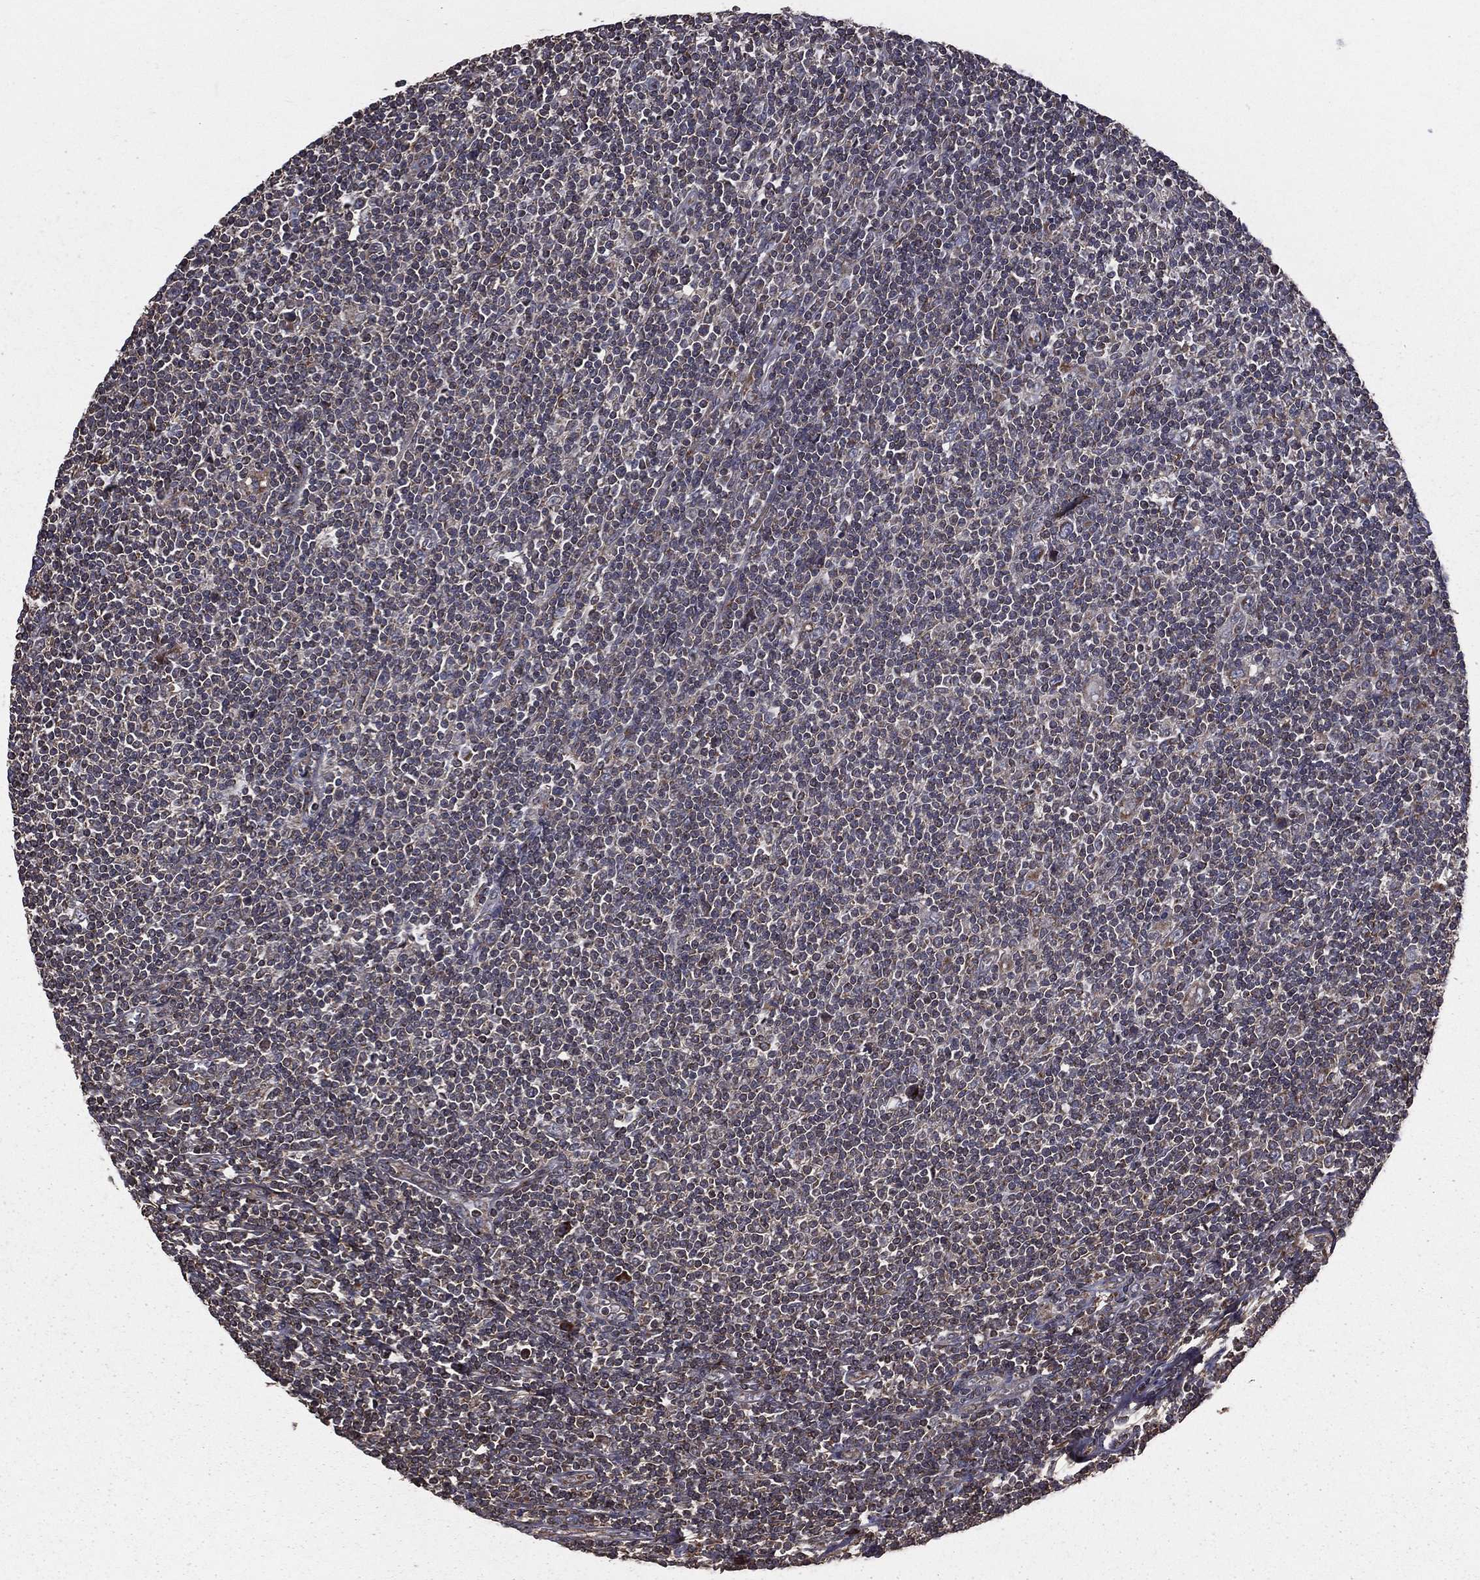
{"staining": {"intensity": "moderate", "quantity": ">75%", "location": "cytoplasmic/membranous"}, "tissue": "lymphoma", "cell_type": "Tumor cells", "image_type": "cancer", "snomed": [{"axis": "morphology", "description": "Hodgkin's disease, NOS"}, {"axis": "topography", "description": "Lymph node"}], "caption": "An immunohistochemistry image of neoplastic tissue is shown. Protein staining in brown shows moderate cytoplasmic/membranous positivity in Hodgkin's disease within tumor cells. (Brightfield microscopy of DAB IHC at high magnification).", "gene": "OLFML1", "patient": {"sex": "male", "age": 40}}